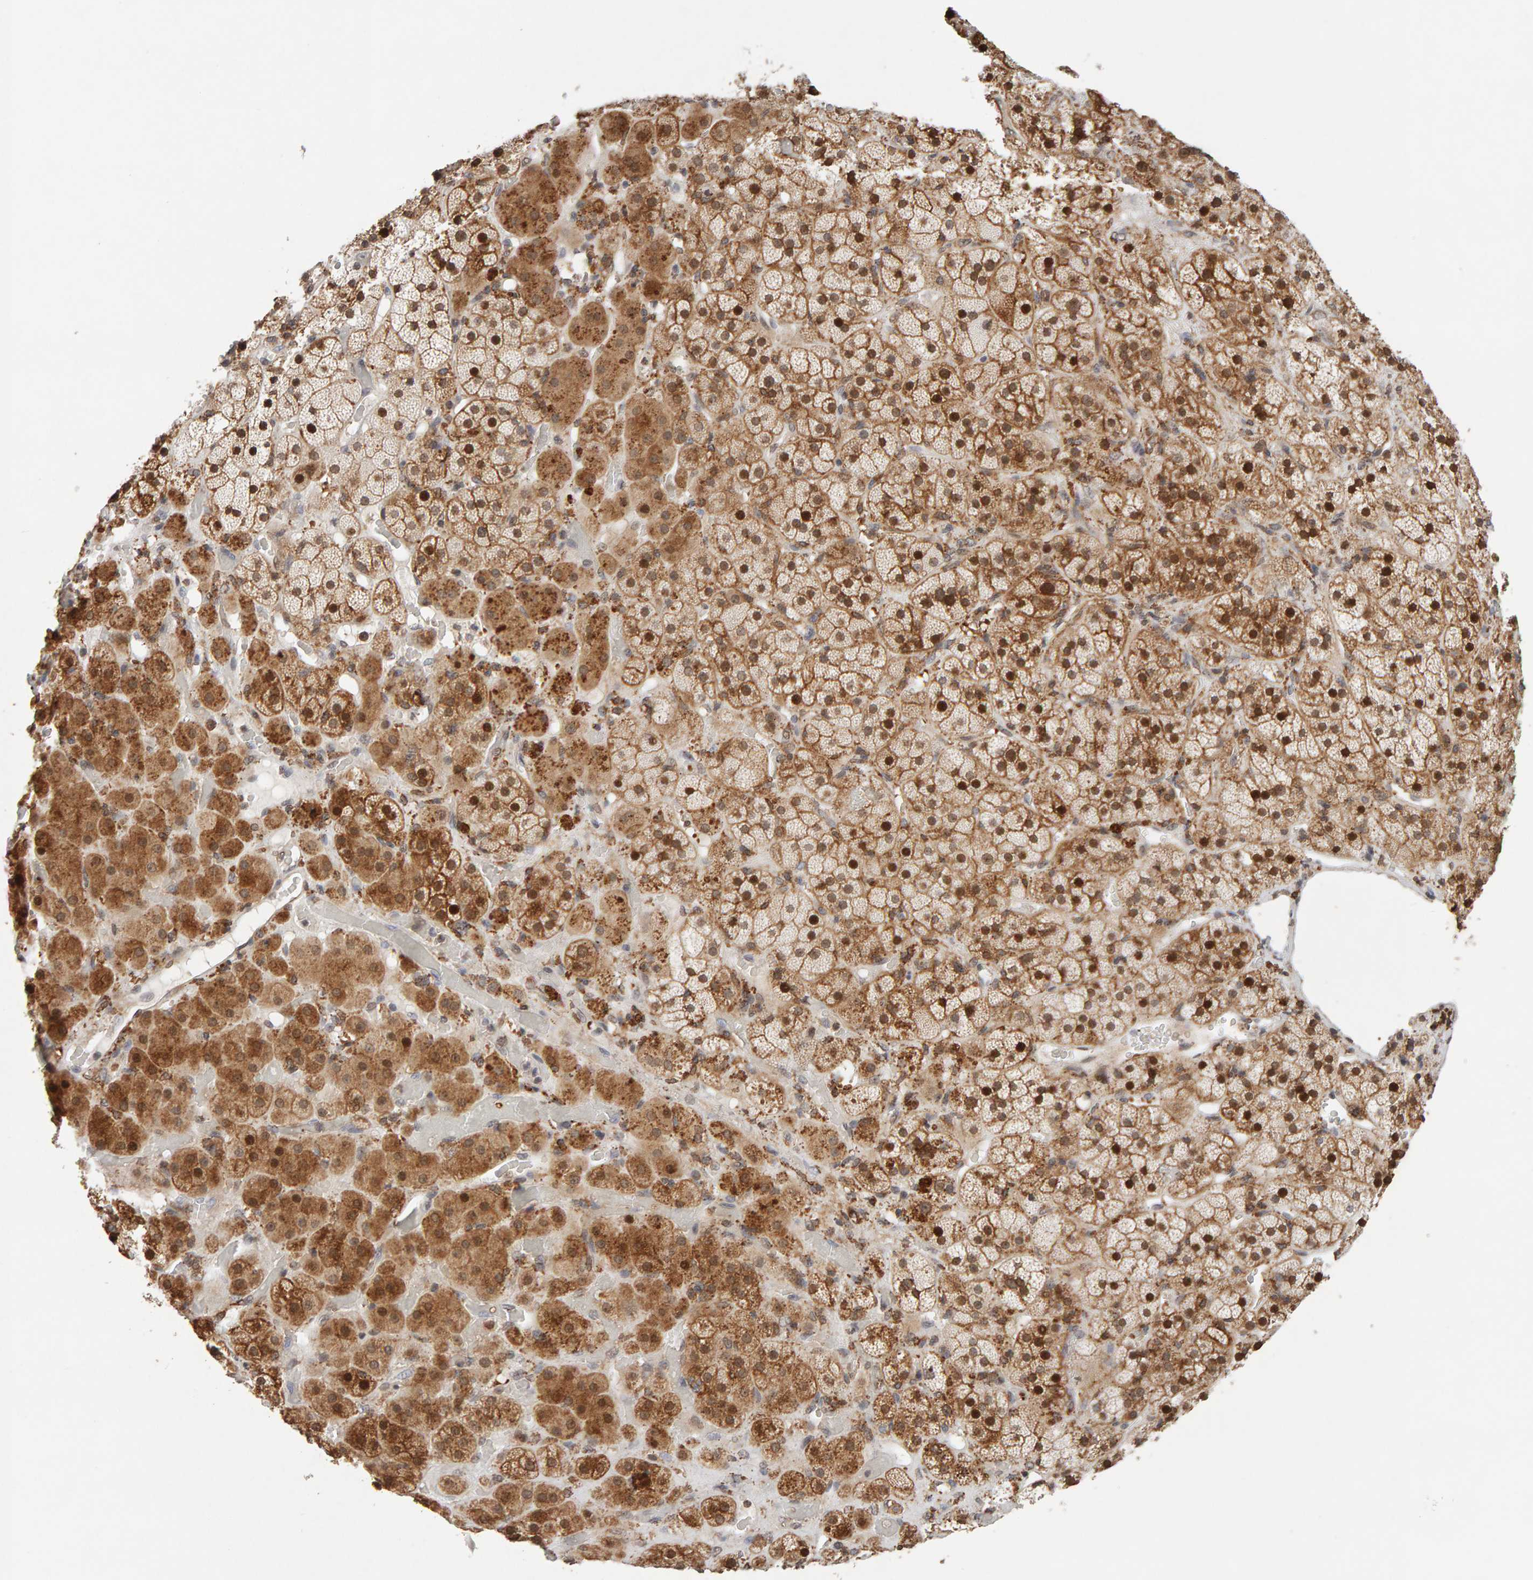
{"staining": {"intensity": "moderate", "quantity": ">75%", "location": "cytoplasmic/membranous,nuclear"}, "tissue": "adrenal gland", "cell_type": "Glandular cells", "image_type": "normal", "snomed": [{"axis": "morphology", "description": "Normal tissue, NOS"}, {"axis": "topography", "description": "Adrenal gland"}], "caption": "A histopathology image of adrenal gland stained for a protein demonstrates moderate cytoplasmic/membranous,nuclear brown staining in glandular cells. Nuclei are stained in blue.", "gene": "DNAJB5", "patient": {"sex": "male", "age": 57}}